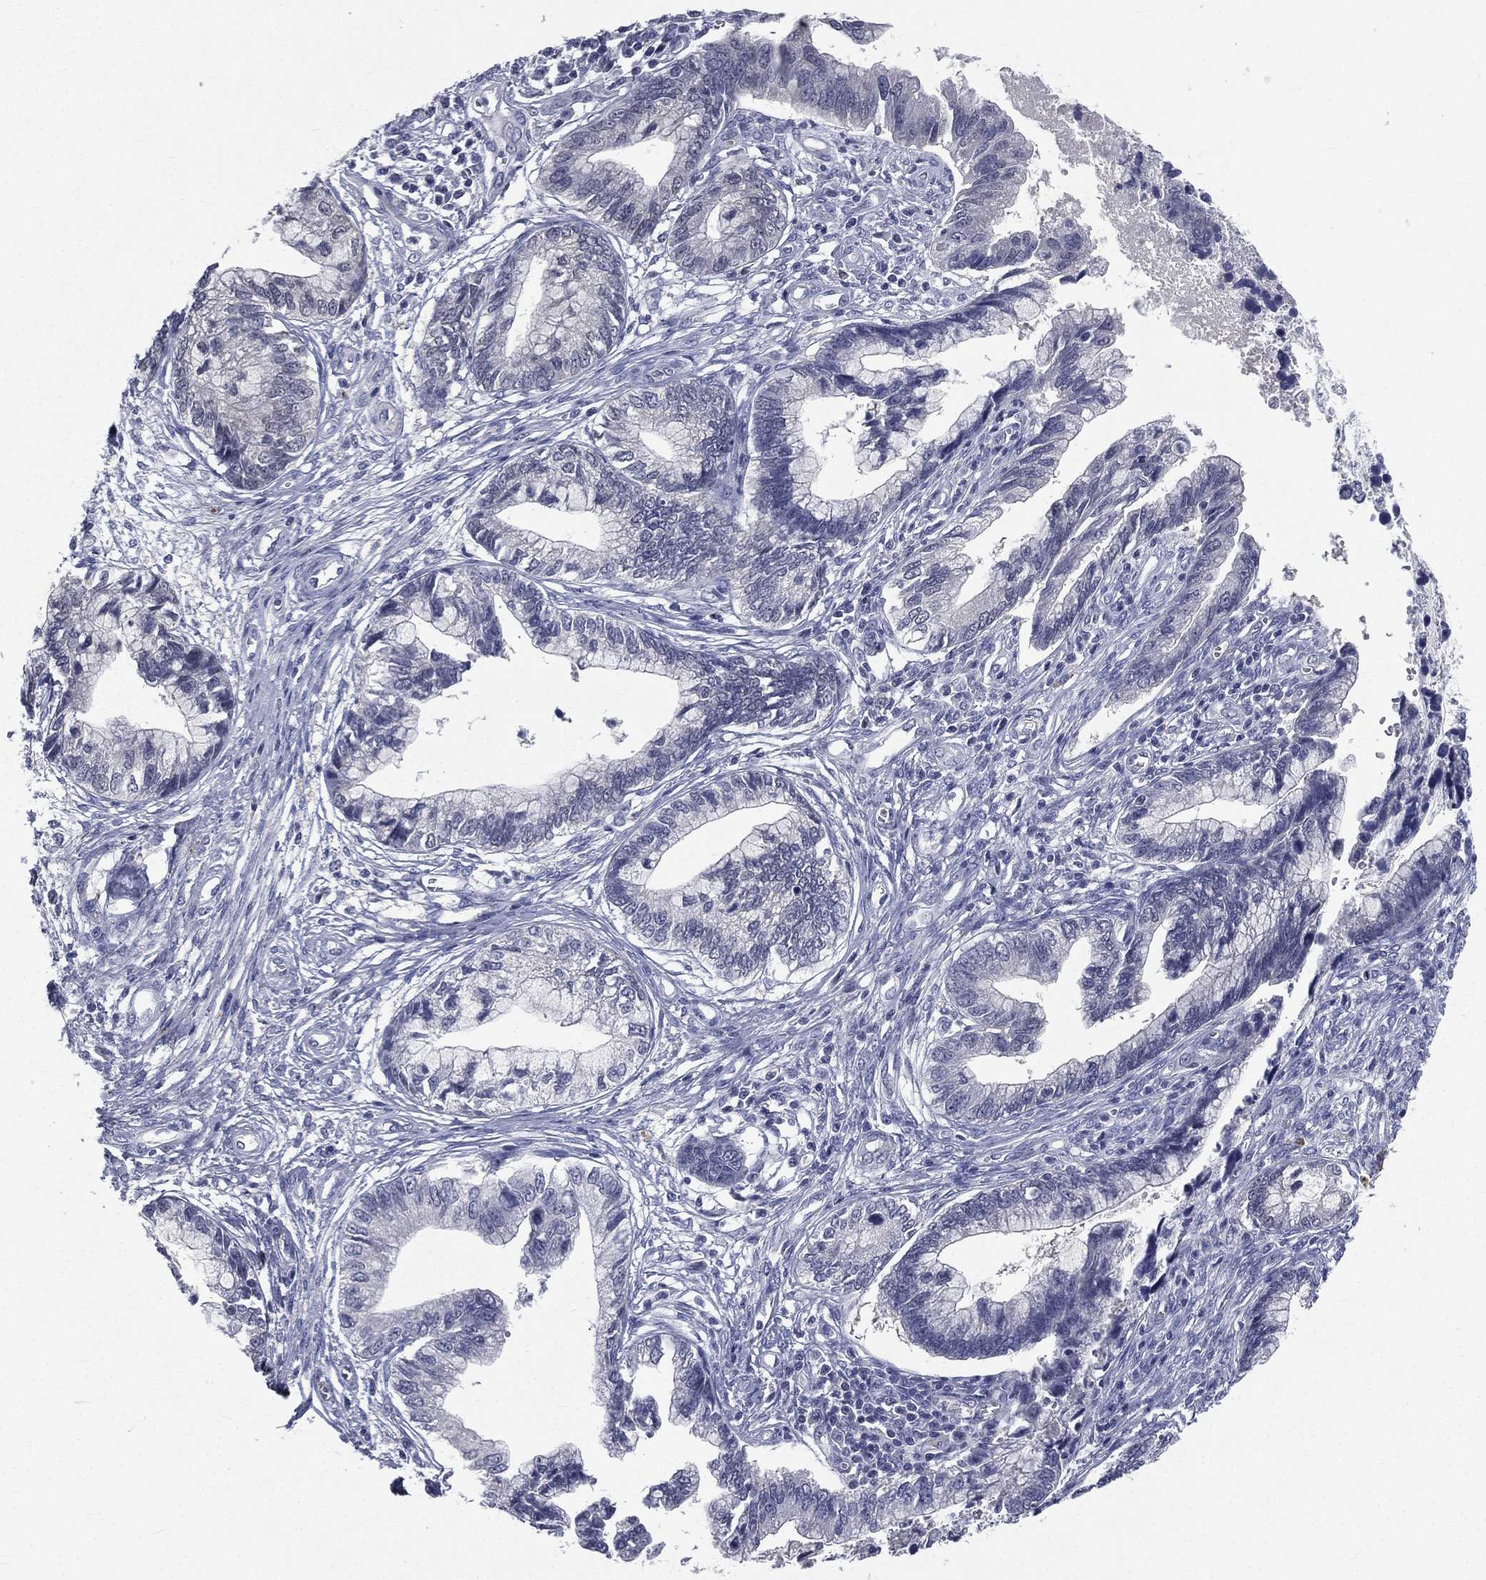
{"staining": {"intensity": "negative", "quantity": "none", "location": "none"}, "tissue": "cervical cancer", "cell_type": "Tumor cells", "image_type": "cancer", "snomed": [{"axis": "morphology", "description": "Adenocarcinoma, NOS"}, {"axis": "topography", "description": "Cervix"}], "caption": "Immunohistochemical staining of human cervical cancer (adenocarcinoma) exhibits no significant positivity in tumor cells.", "gene": "IFT27", "patient": {"sex": "female", "age": 44}}